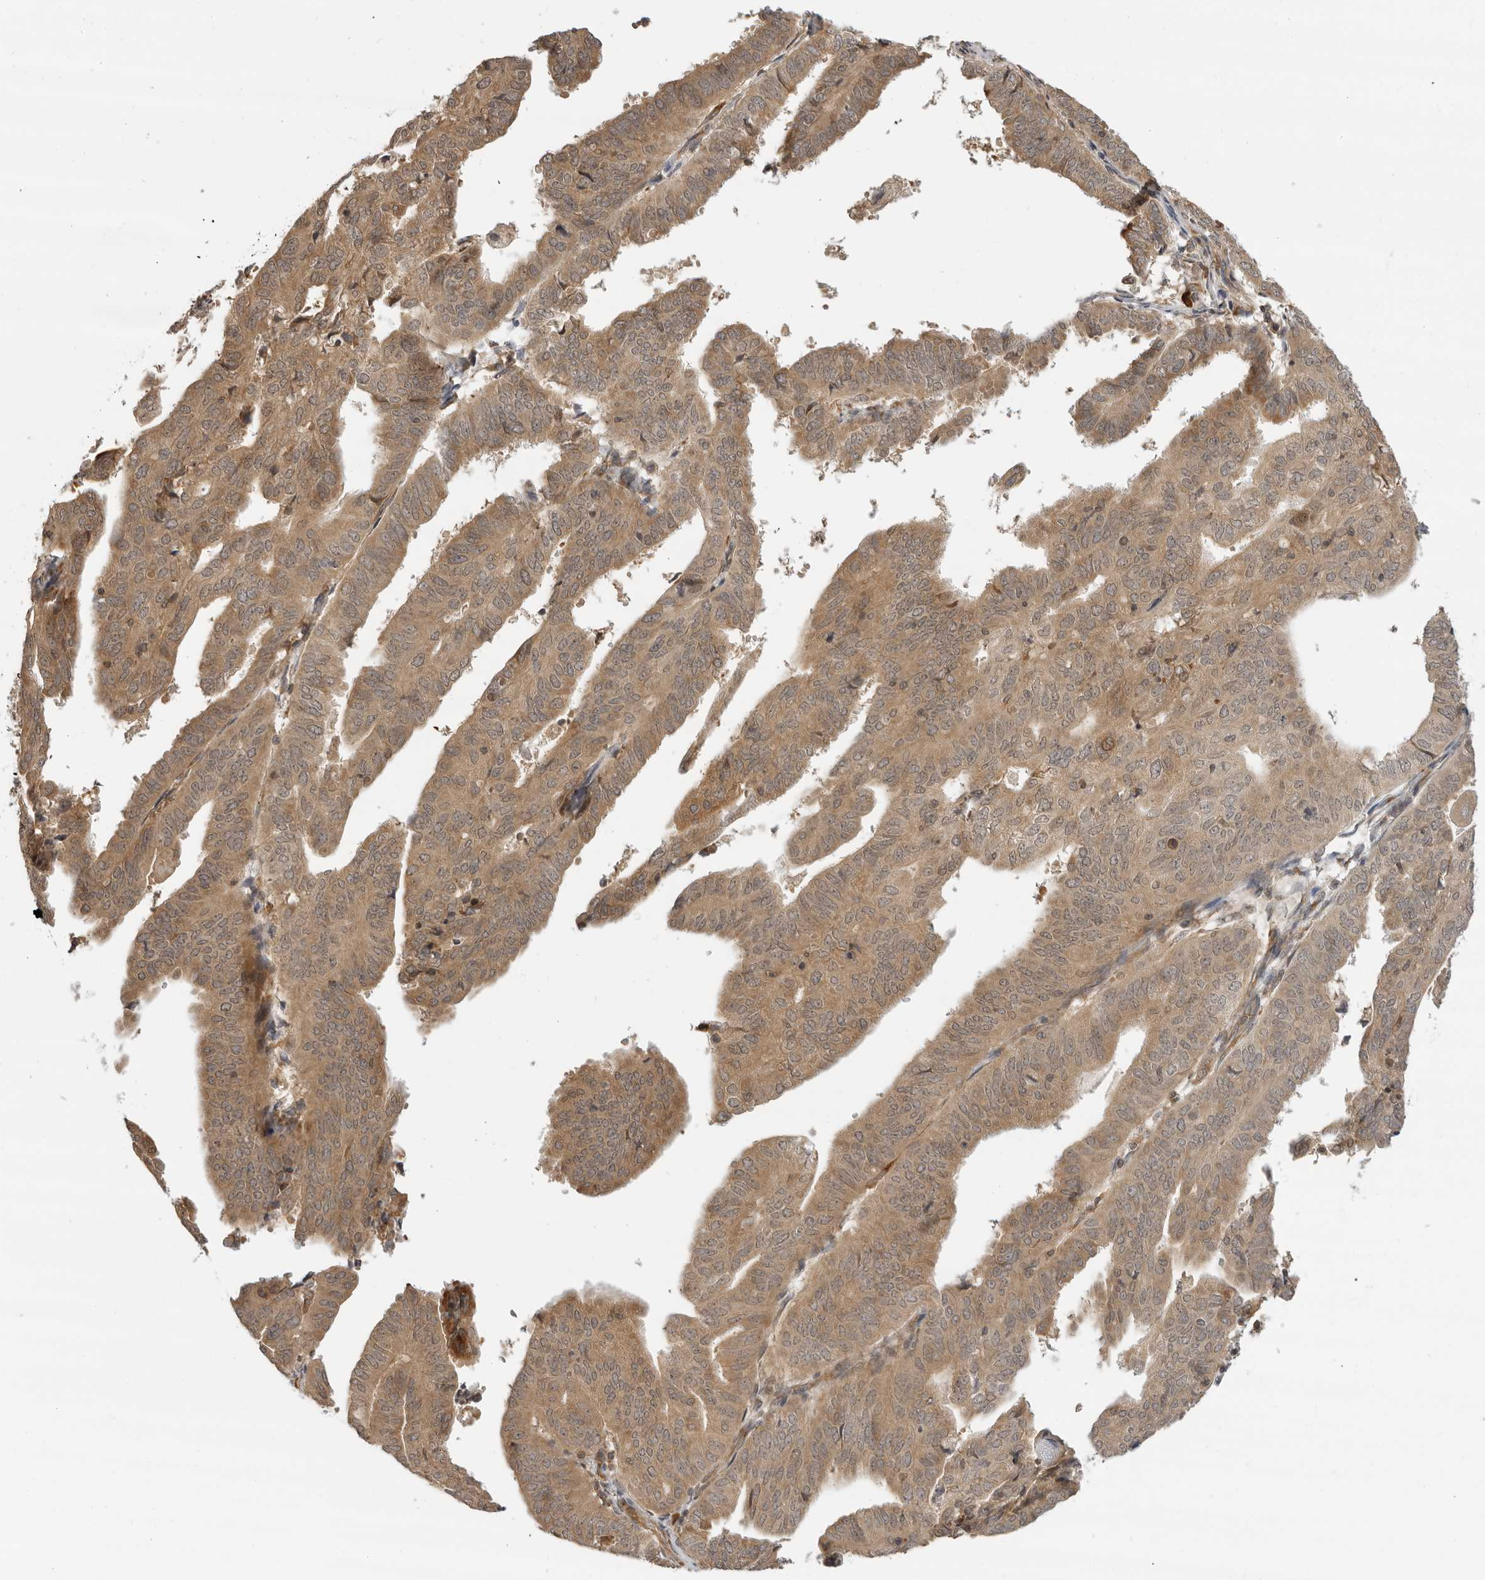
{"staining": {"intensity": "moderate", "quantity": ">75%", "location": "cytoplasmic/membranous,nuclear"}, "tissue": "endometrial cancer", "cell_type": "Tumor cells", "image_type": "cancer", "snomed": [{"axis": "morphology", "description": "Adenocarcinoma, NOS"}, {"axis": "topography", "description": "Uterus"}], "caption": "Endometrial cancer (adenocarcinoma) was stained to show a protein in brown. There is medium levels of moderate cytoplasmic/membranous and nuclear staining in about >75% of tumor cells.", "gene": "PRRC2A", "patient": {"sex": "female", "age": 77}}